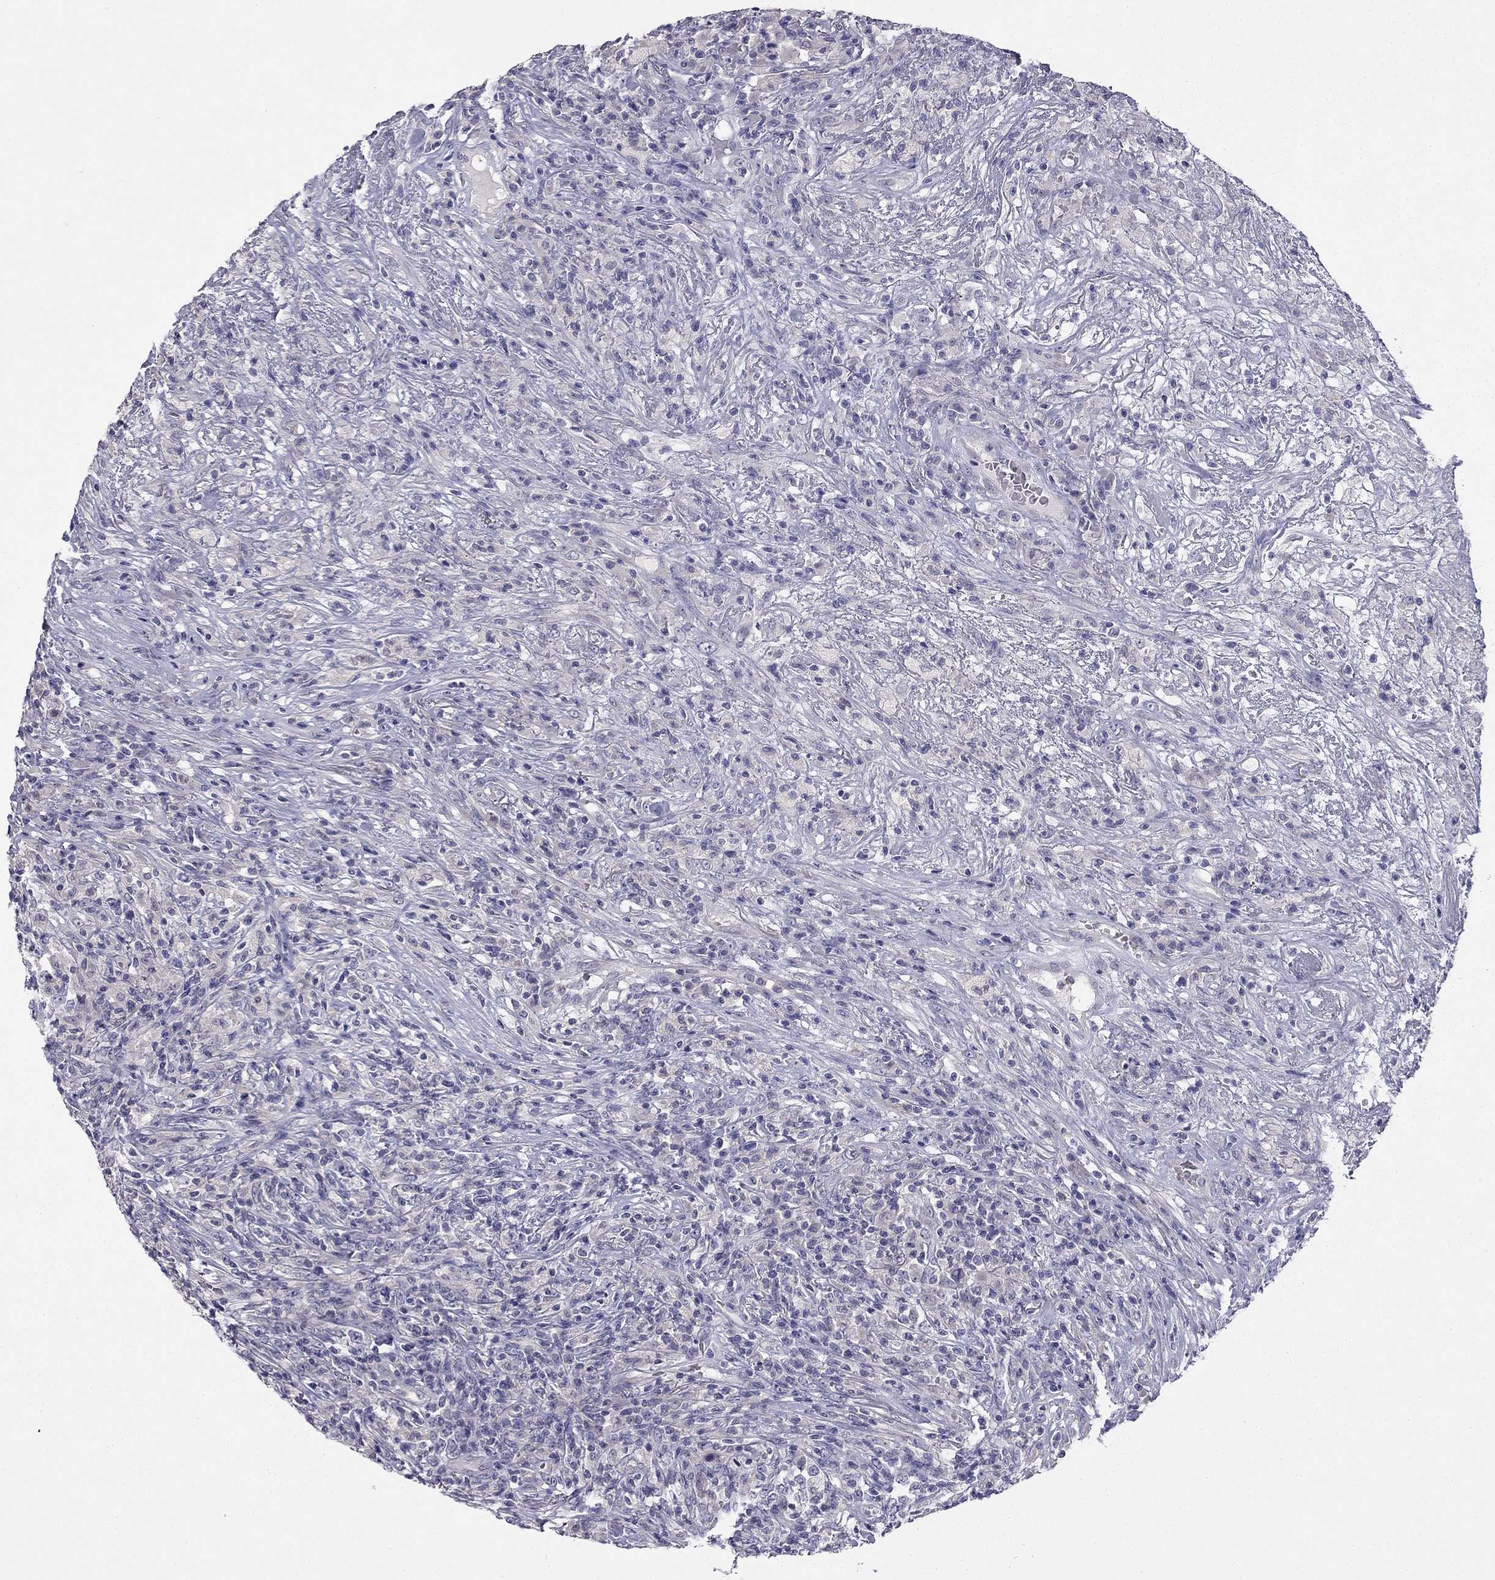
{"staining": {"intensity": "negative", "quantity": "none", "location": "none"}, "tissue": "lymphoma", "cell_type": "Tumor cells", "image_type": "cancer", "snomed": [{"axis": "morphology", "description": "Malignant lymphoma, non-Hodgkin's type, High grade"}, {"axis": "topography", "description": "Lung"}], "caption": "The micrograph exhibits no significant staining in tumor cells of lymphoma.", "gene": "C16orf89", "patient": {"sex": "male", "age": 79}}